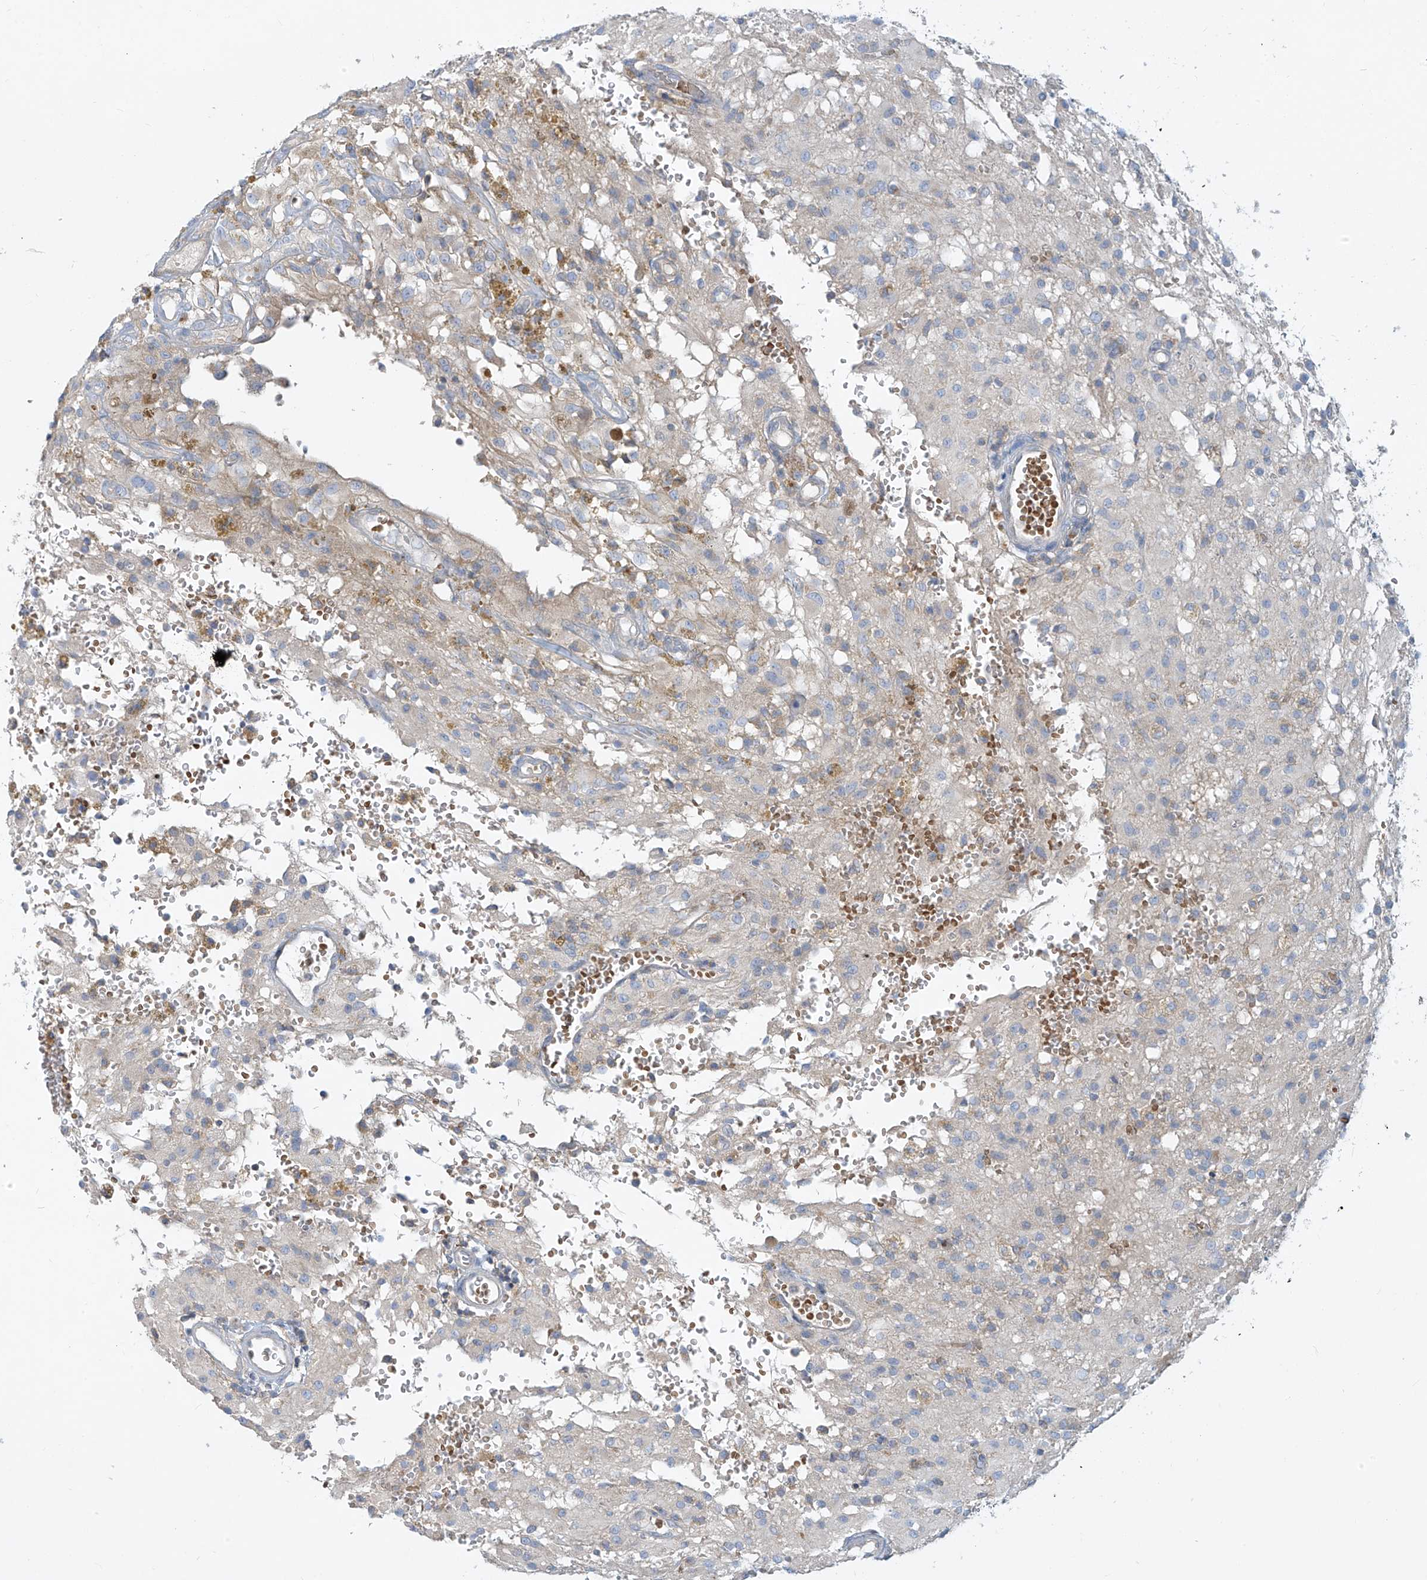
{"staining": {"intensity": "negative", "quantity": "none", "location": "none"}, "tissue": "glioma", "cell_type": "Tumor cells", "image_type": "cancer", "snomed": [{"axis": "morphology", "description": "Glioma, malignant, High grade"}, {"axis": "topography", "description": "Brain"}], "caption": "An IHC image of glioma is shown. There is no staining in tumor cells of glioma.", "gene": "DGKQ", "patient": {"sex": "female", "age": 59}}